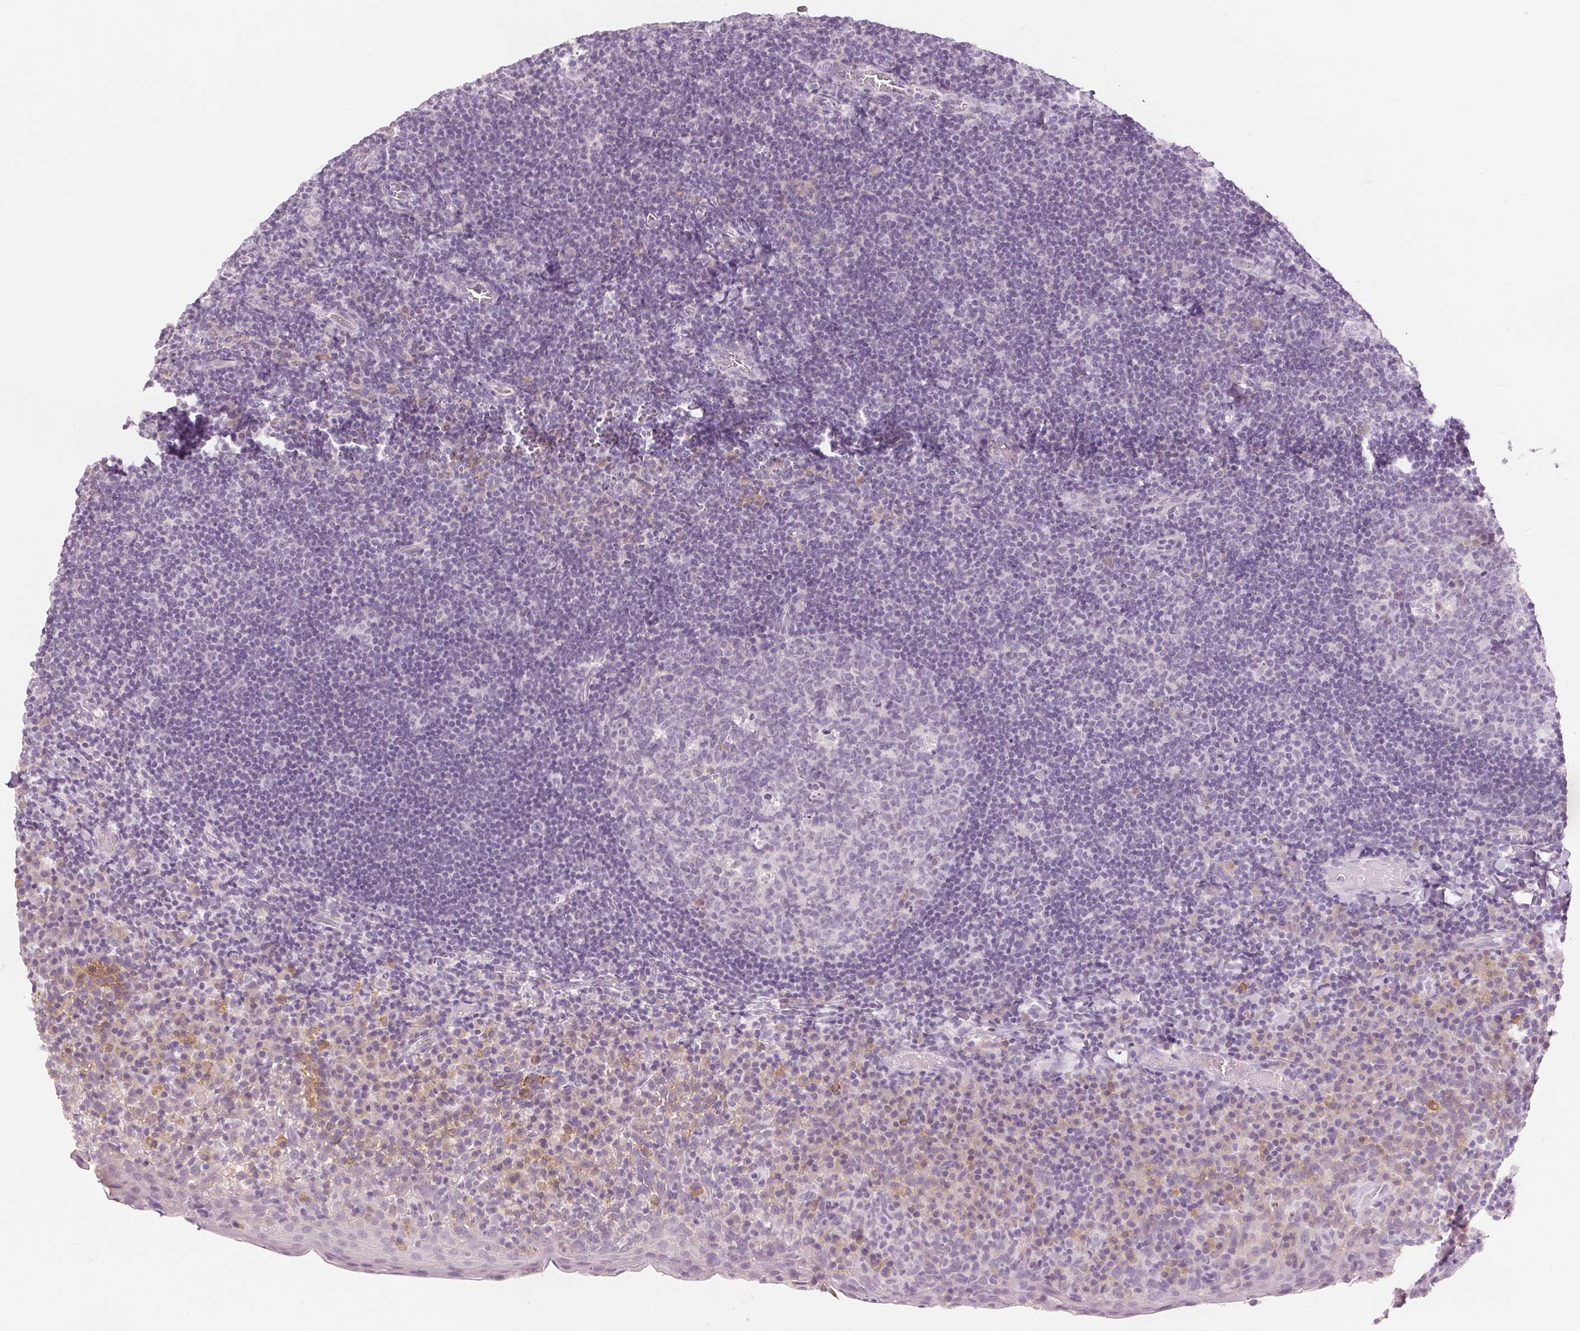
{"staining": {"intensity": "negative", "quantity": "none", "location": "none"}, "tissue": "tonsil", "cell_type": "Germinal center cells", "image_type": "normal", "snomed": [{"axis": "morphology", "description": "Normal tissue, NOS"}, {"axis": "topography", "description": "Tonsil"}], "caption": "Immunohistochemistry (IHC) image of unremarkable tonsil: human tonsil stained with DAB exhibits no significant protein staining in germinal center cells.", "gene": "CA12", "patient": {"sex": "male", "age": 17}}